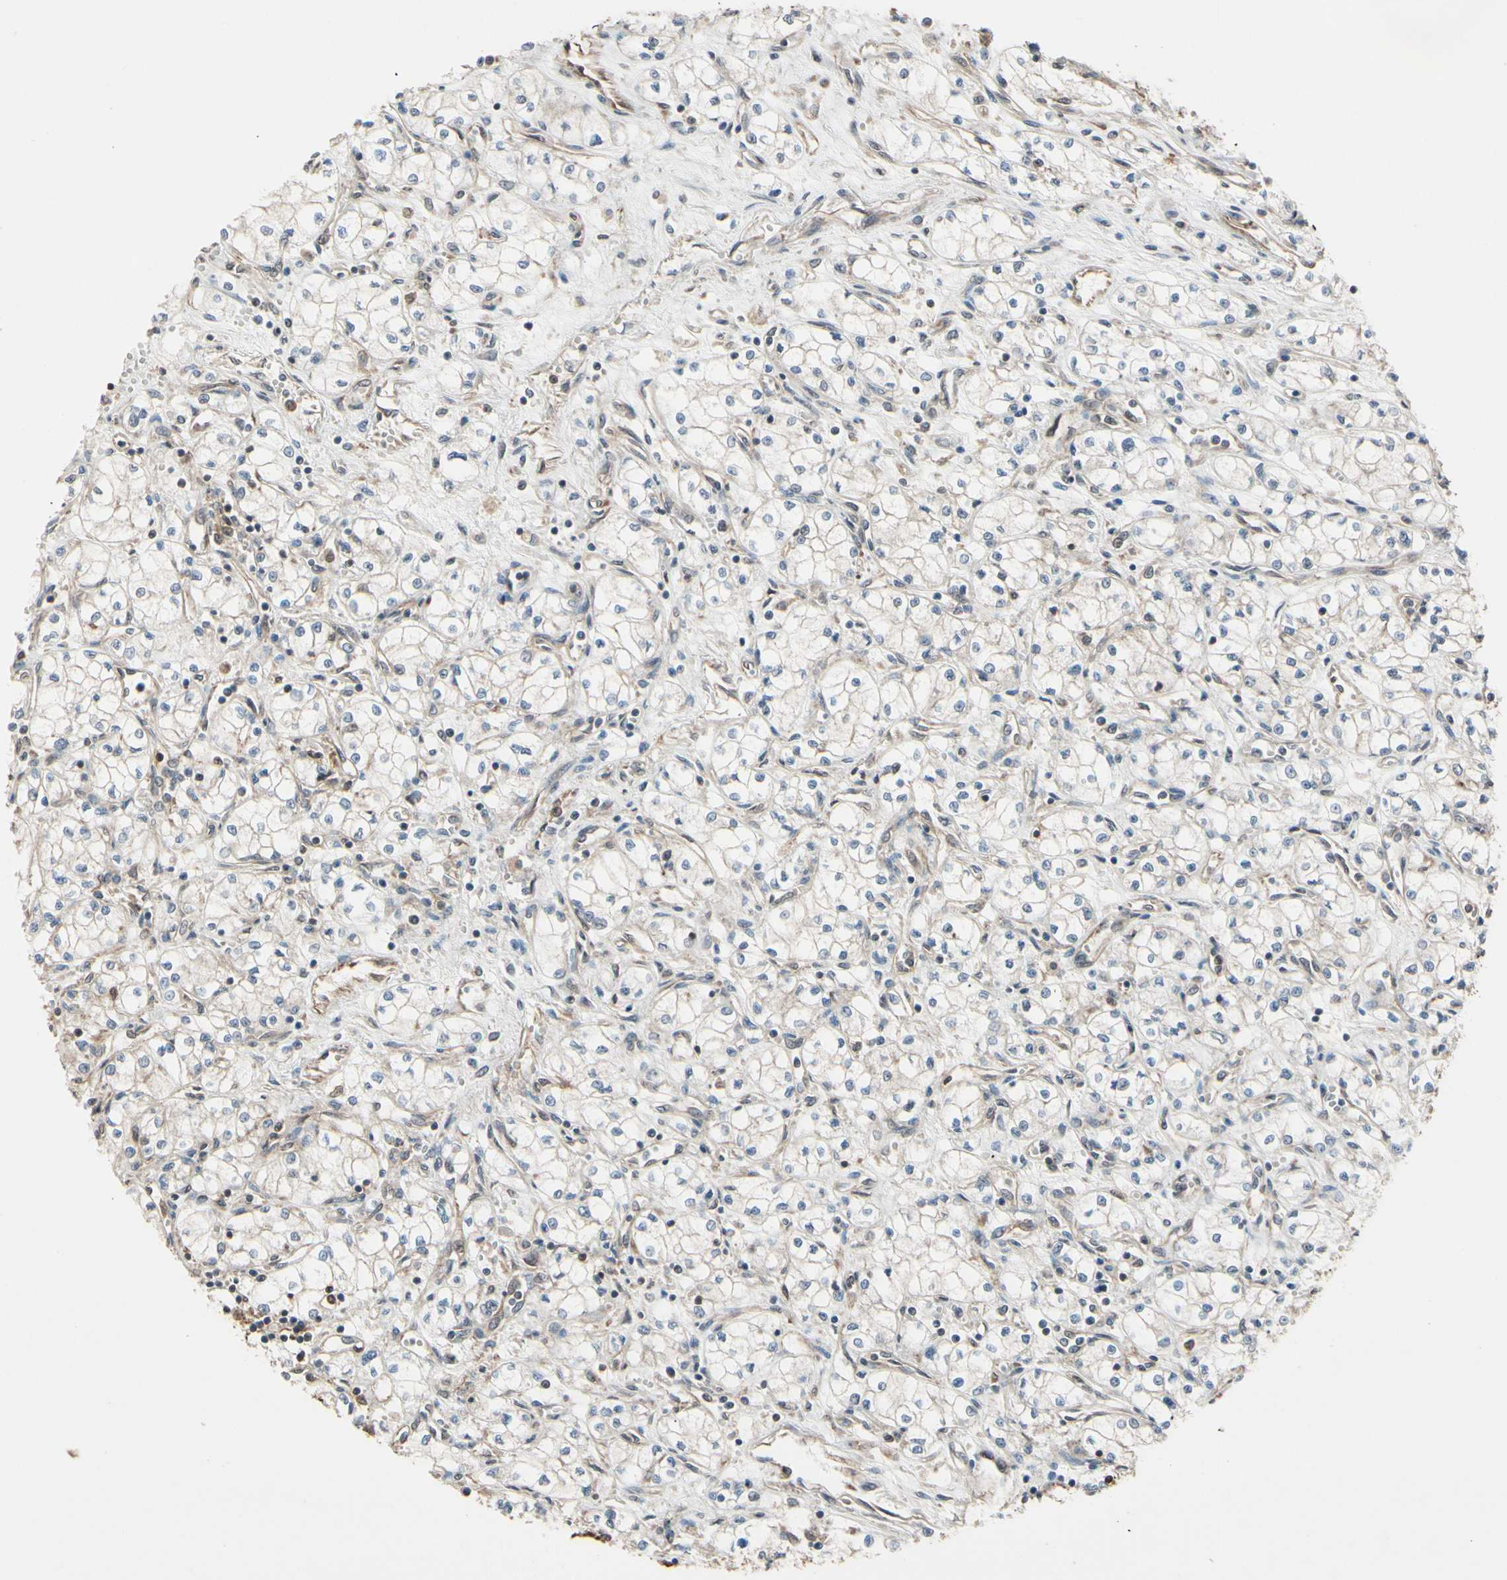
{"staining": {"intensity": "negative", "quantity": "none", "location": "none"}, "tissue": "renal cancer", "cell_type": "Tumor cells", "image_type": "cancer", "snomed": [{"axis": "morphology", "description": "Normal tissue, NOS"}, {"axis": "morphology", "description": "Adenocarcinoma, NOS"}, {"axis": "topography", "description": "Kidney"}], "caption": "Immunohistochemical staining of human renal cancer exhibits no significant positivity in tumor cells.", "gene": "PNPLA7", "patient": {"sex": "male", "age": 59}}